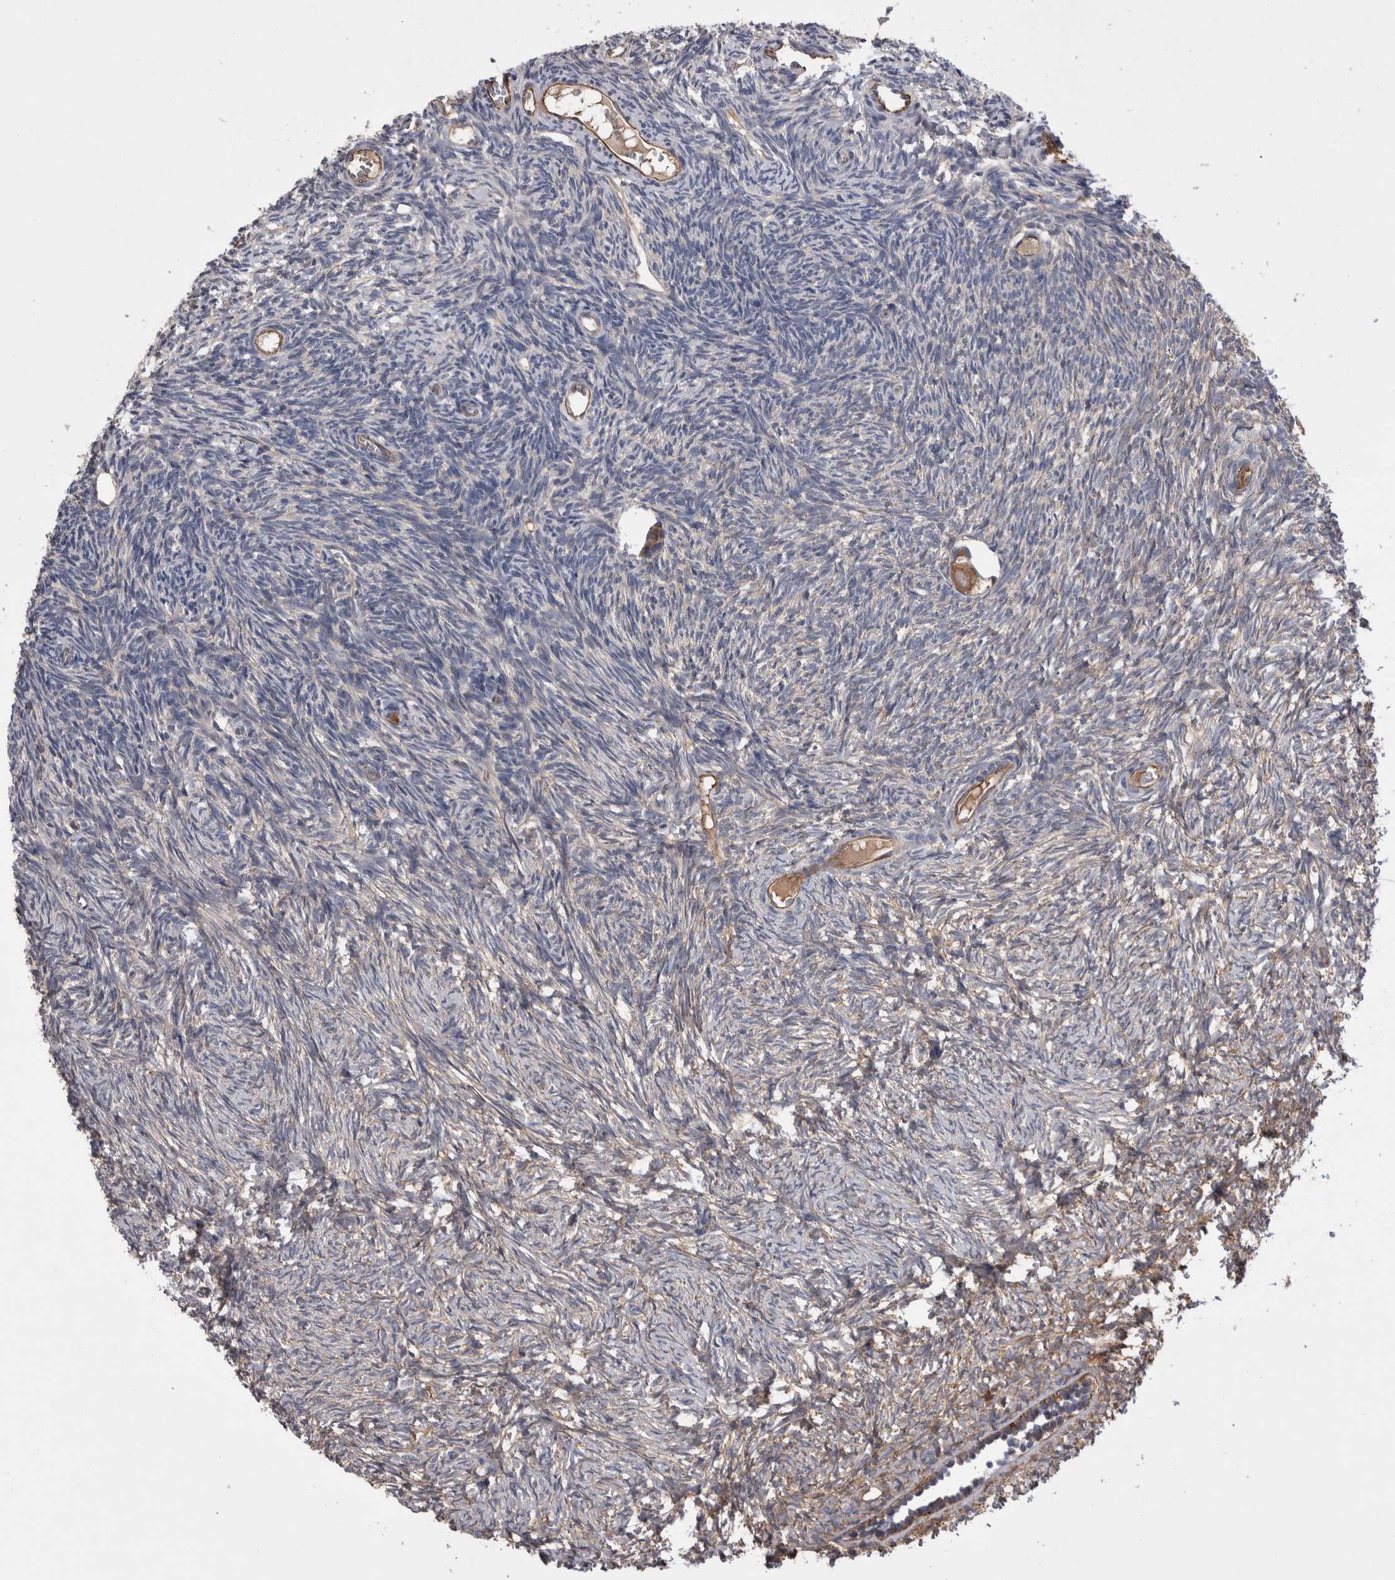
{"staining": {"intensity": "moderate", "quantity": ">75%", "location": "cytoplasmic/membranous"}, "tissue": "ovary", "cell_type": "Follicle cells", "image_type": "normal", "snomed": [{"axis": "morphology", "description": "Normal tissue, NOS"}, {"axis": "topography", "description": "Ovary"}], "caption": "High-magnification brightfield microscopy of normal ovary stained with DAB (3,3'-diaminobenzidine) (brown) and counterstained with hematoxylin (blue). follicle cells exhibit moderate cytoplasmic/membranous expression is identified in approximately>75% of cells.", "gene": "LIMA1", "patient": {"sex": "female", "age": 34}}